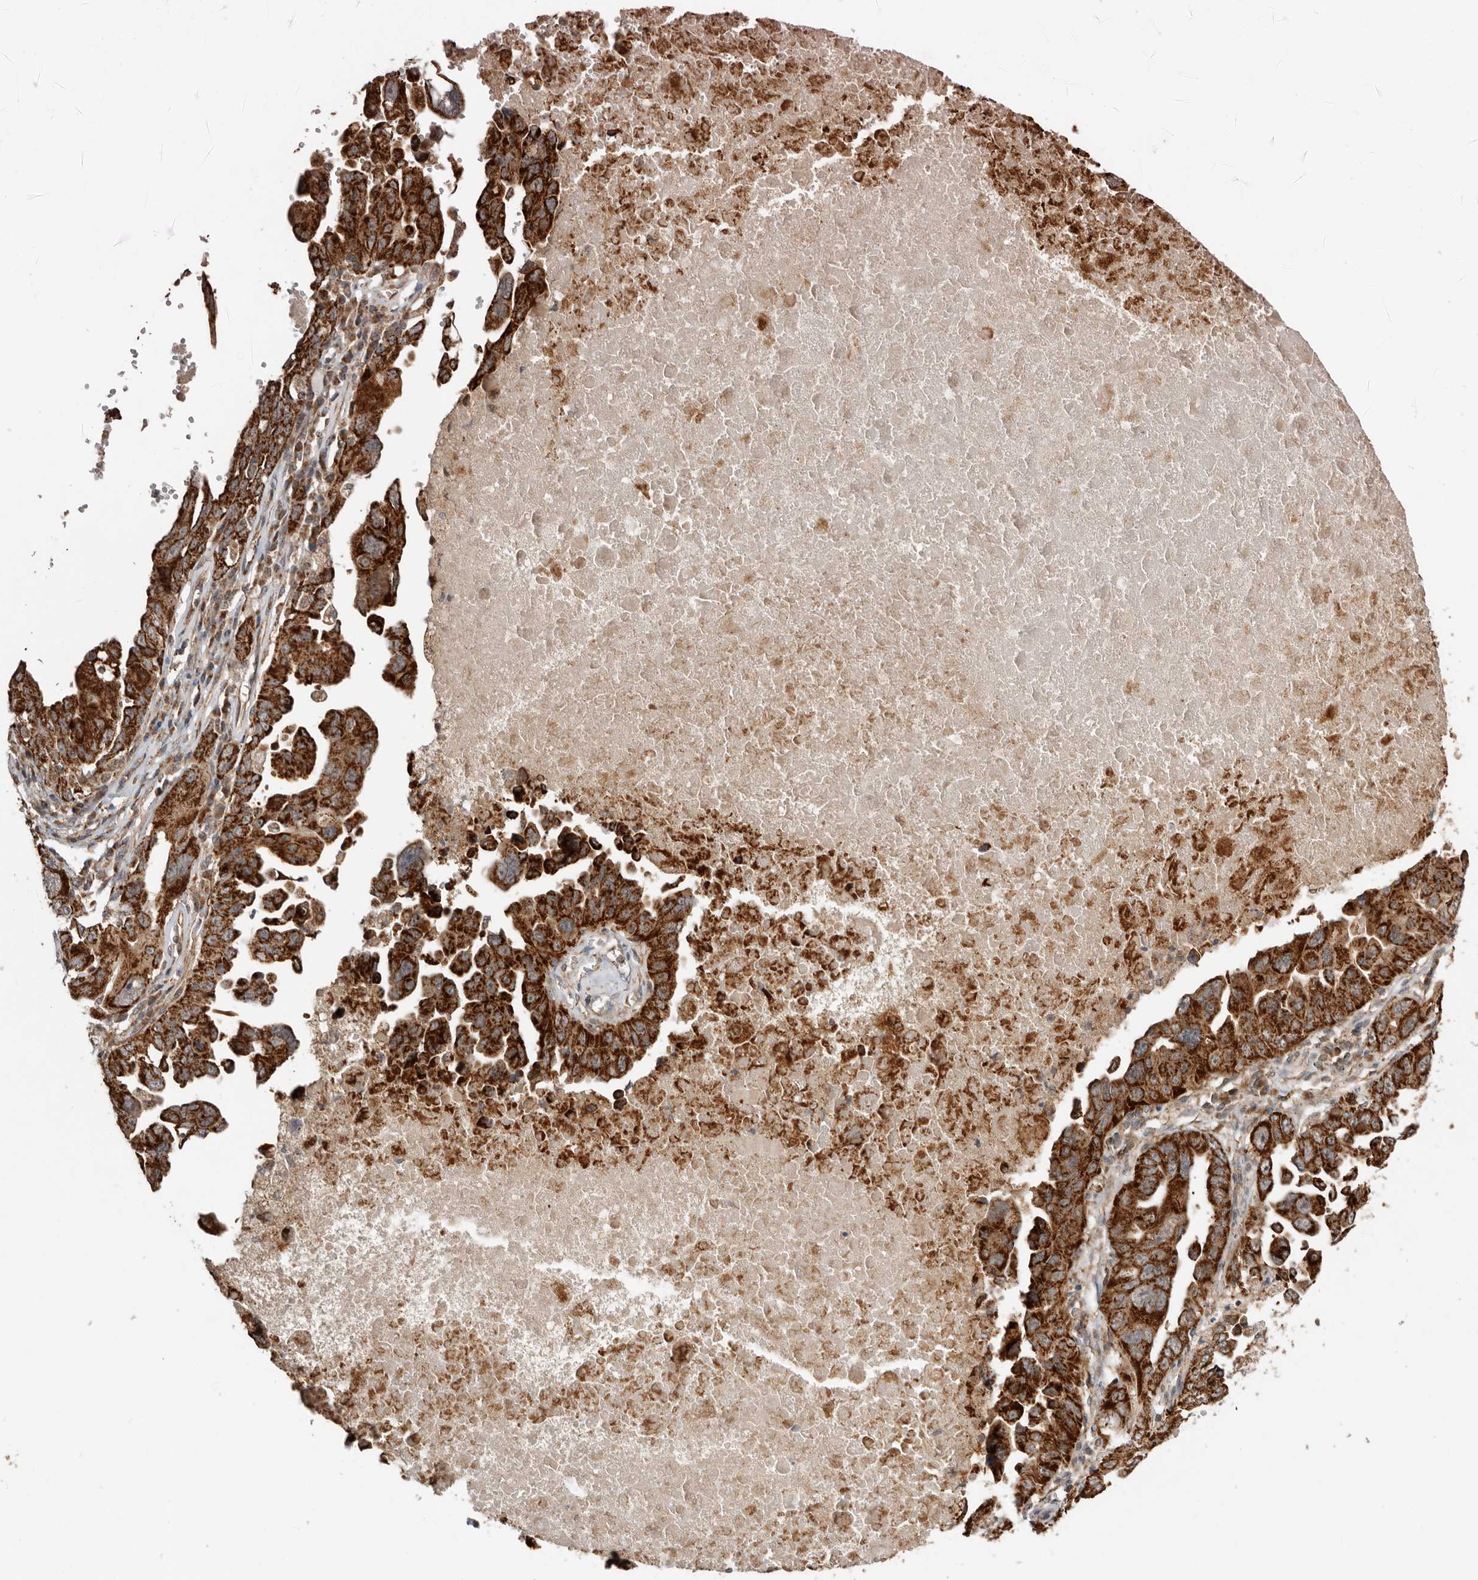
{"staining": {"intensity": "strong", "quantity": ">75%", "location": "cytoplasmic/membranous"}, "tissue": "ovarian cancer", "cell_type": "Tumor cells", "image_type": "cancer", "snomed": [{"axis": "morphology", "description": "Carcinoma, endometroid"}, {"axis": "topography", "description": "Ovary"}], "caption": "Immunohistochemical staining of human ovarian cancer shows strong cytoplasmic/membranous protein positivity in about >75% of tumor cells.", "gene": "PROKR1", "patient": {"sex": "female", "age": 62}}